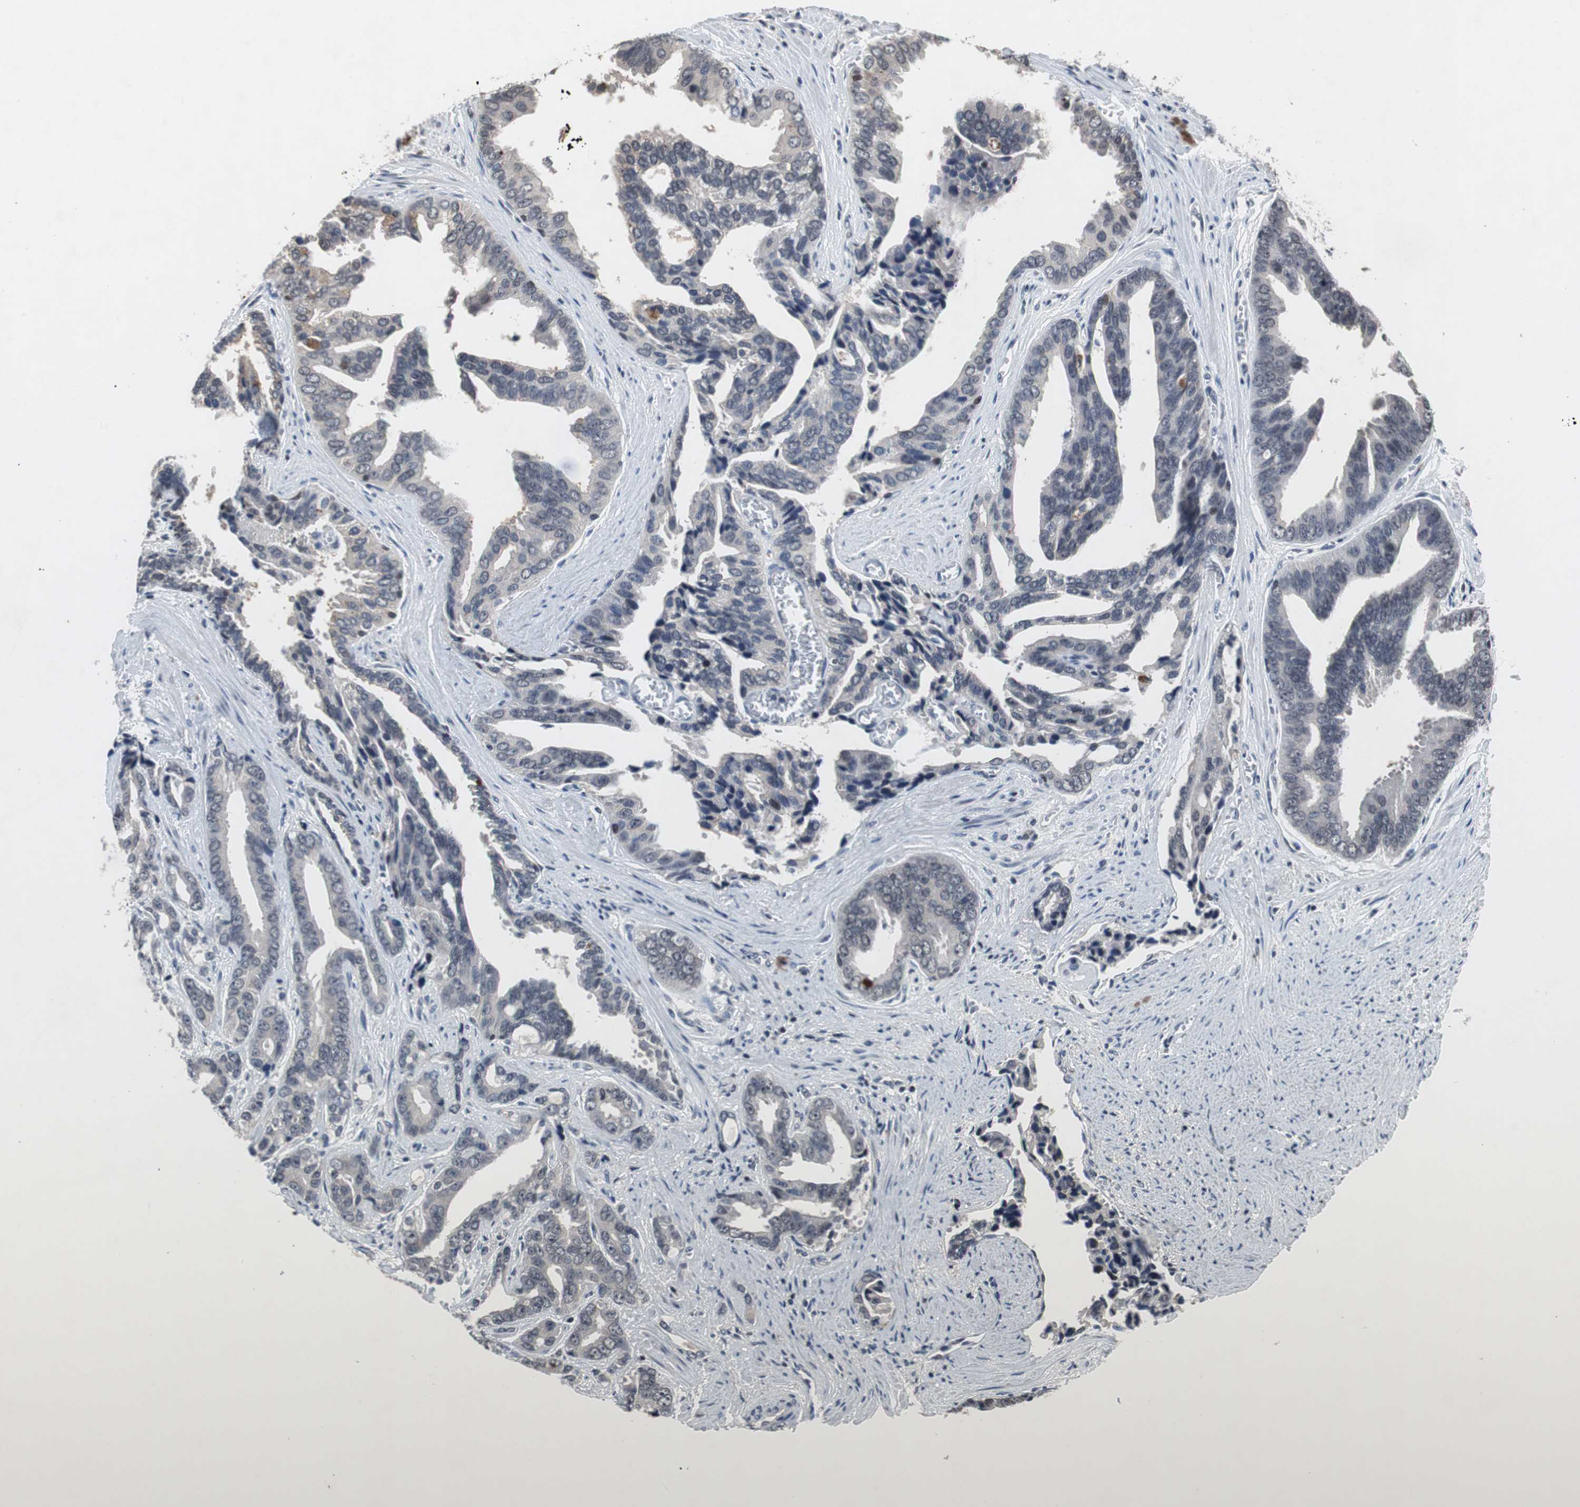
{"staining": {"intensity": "negative", "quantity": "none", "location": "none"}, "tissue": "prostate cancer", "cell_type": "Tumor cells", "image_type": "cancer", "snomed": [{"axis": "morphology", "description": "Adenocarcinoma, High grade"}, {"axis": "topography", "description": "Prostate"}], "caption": "A high-resolution micrograph shows IHC staining of prostate high-grade adenocarcinoma, which shows no significant positivity in tumor cells. (DAB immunohistochemistry with hematoxylin counter stain).", "gene": "TP63", "patient": {"sex": "male", "age": 67}}